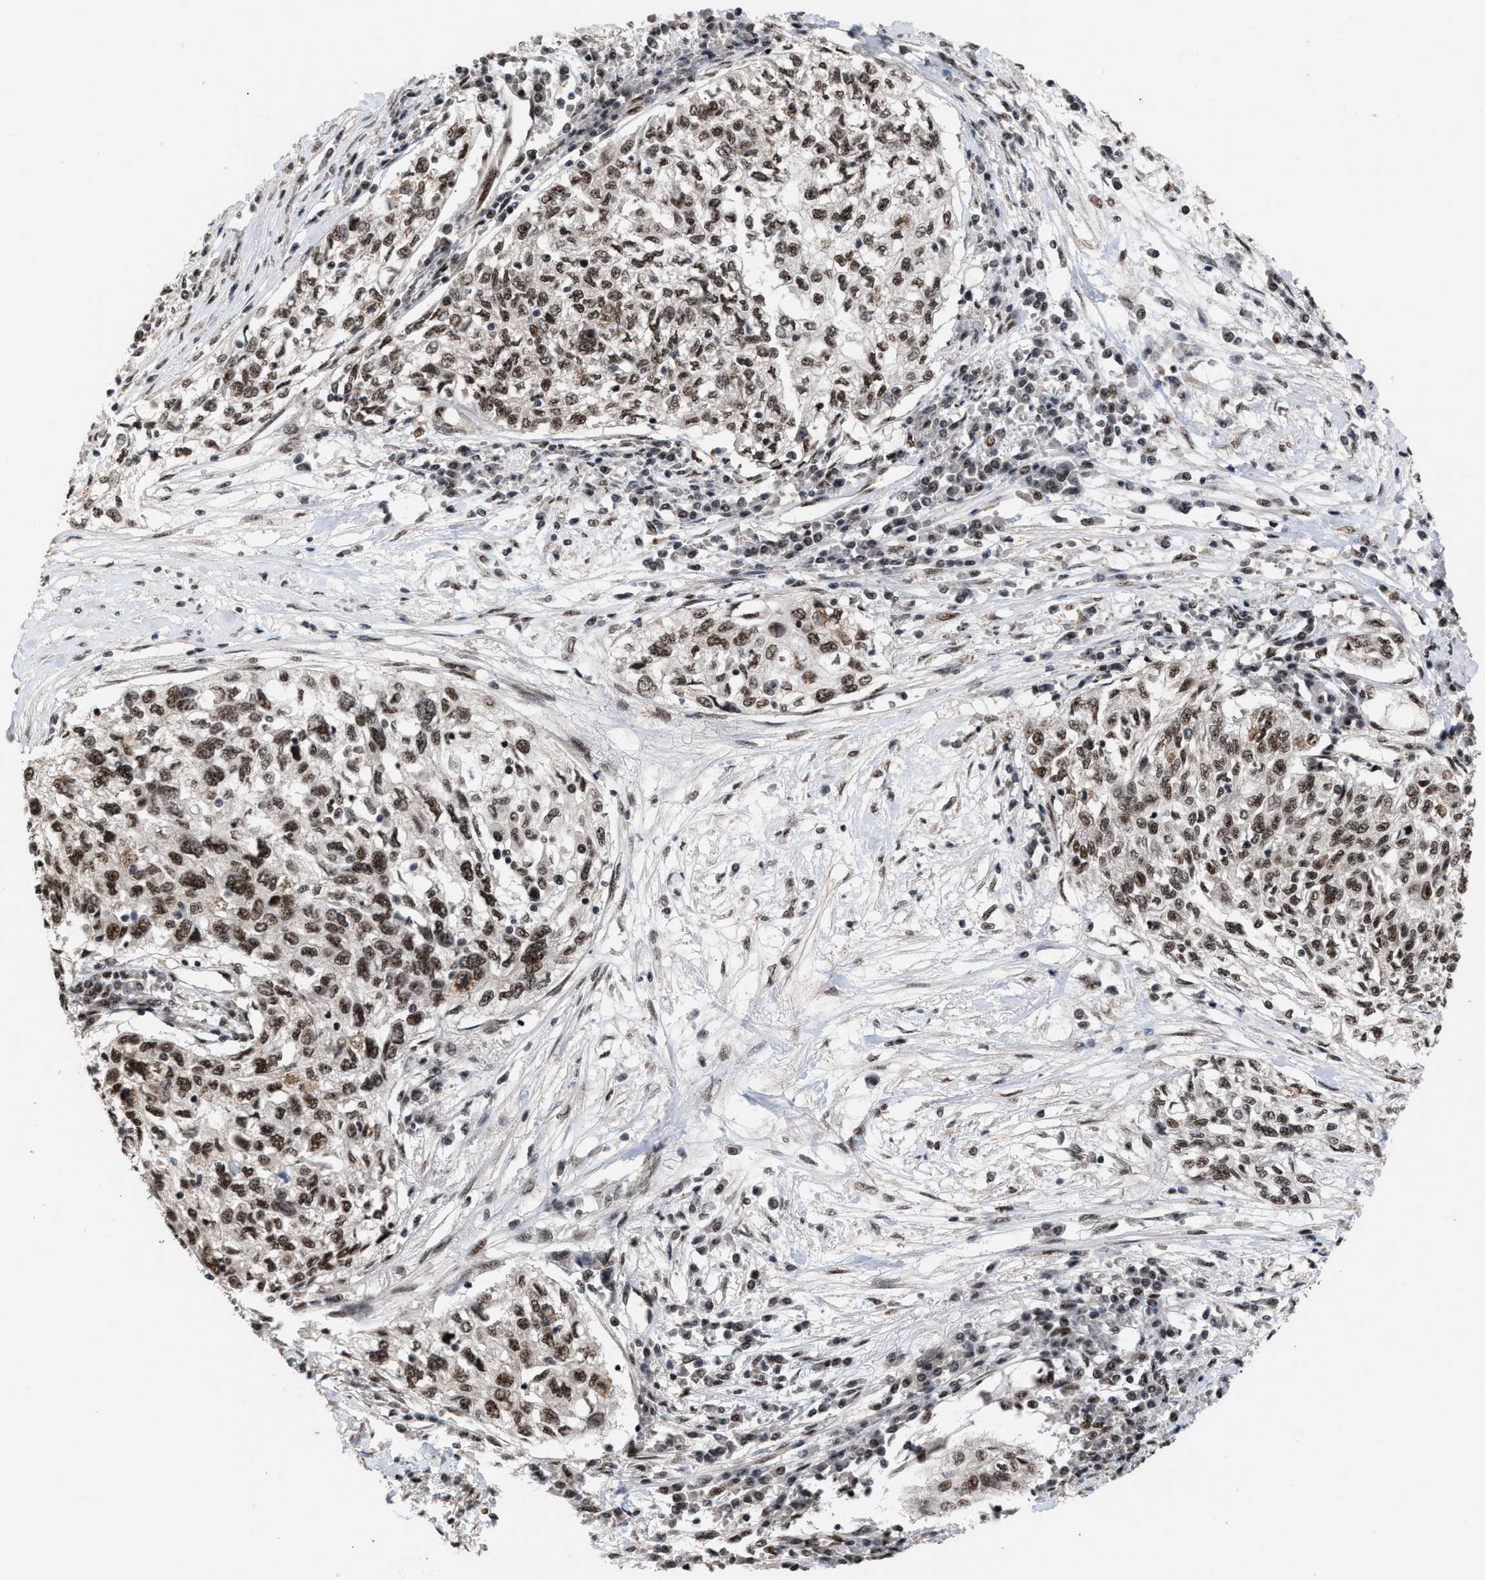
{"staining": {"intensity": "strong", "quantity": ">75%", "location": "nuclear"}, "tissue": "cervical cancer", "cell_type": "Tumor cells", "image_type": "cancer", "snomed": [{"axis": "morphology", "description": "Squamous cell carcinoma, NOS"}, {"axis": "topography", "description": "Cervix"}], "caption": "Cervical cancer stained with DAB (3,3'-diaminobenzidine) immunohistochemistry reveals high levels of strong nuclear expression in approximately >75% of tumor cells.", "gene": "EIF4A3", "patient": {"sex": "female", "age": 57}}